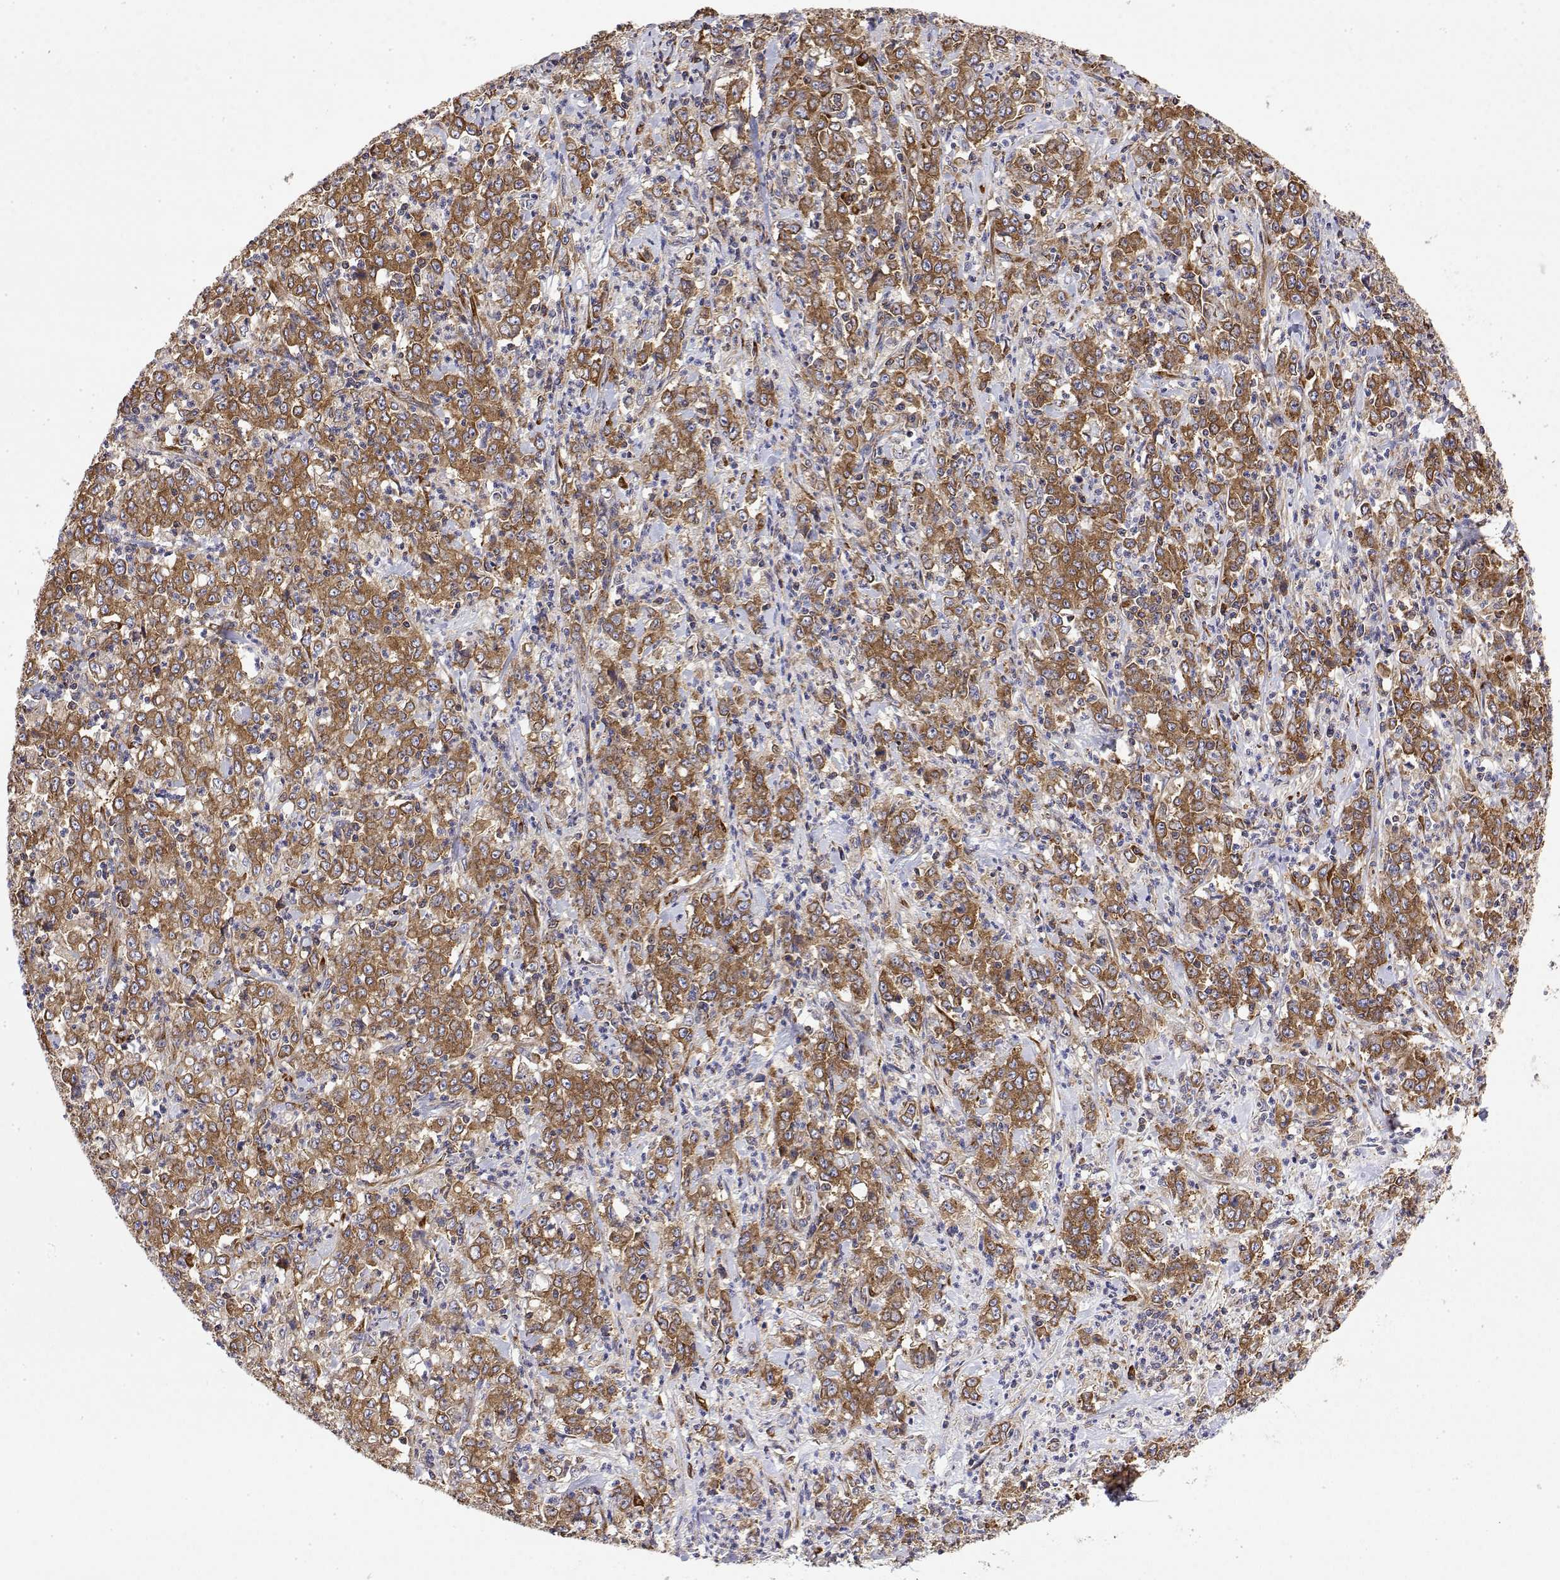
{"staining": {"intensity": "moderate", "quantity": ">75%", "location": "cytoplasmic/membranous"}, "tissue": "stomach cancer", "cell_type": "Tumor cells", "image_type": "cancer", "snomed": [{"axis": "morphology", "description": "Adenocarcinoma, NOS"}, {"axis": "topography", "description": "Stomach, lower"}], "caption": "This photomicrograph shows immunohistochemistry (IHC) staining of stomach adenocarcinoma, with medium moderate cytoplasmic/membranous staining in about >75% of tumor cells.", "gene": "EEF1G", "patient": {"sex": "female", "age": 71}}